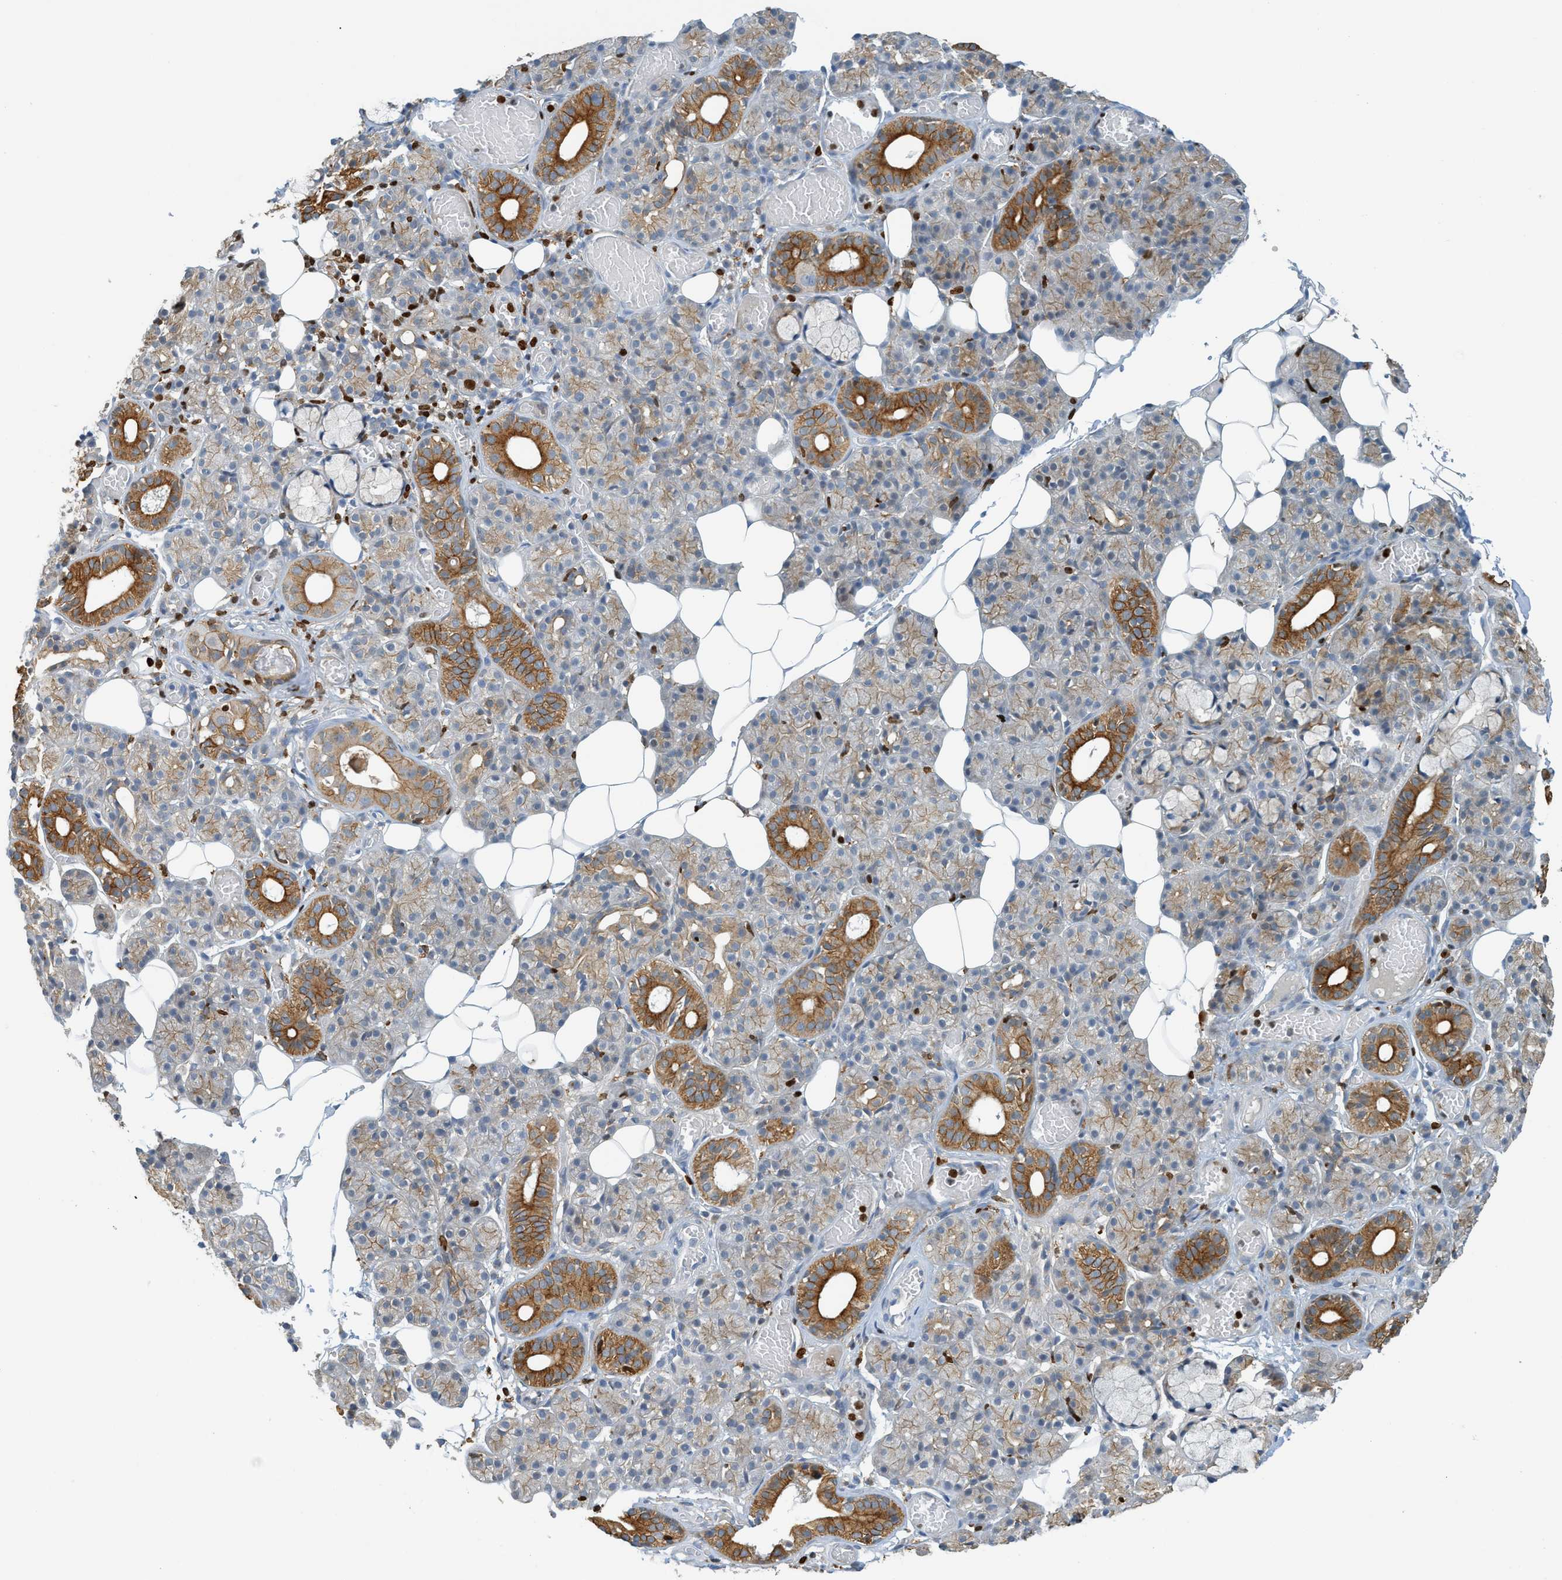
{"staining": {"intensity": "strong", "quantity": "25%-75%", "location": "cytoplasmic/membranous"}, "tissue": "salivary gland", "cell_type": "Glandular cells", "image_type": "normal", "snomed": [{"axis": "morphology", "description": "Normal tissue, NOS"}, {"axis": "topography", "description": "Salivary gland"}], "caption": "An image showing strong cytoplasmic/membranous positivity in approximately 25%-75% of glandular cells in unremarkable salivary gland, as visualized by brown immunohistochemical staining.", "gene": "SH3D19", "patient": {"sex": "male", "age": 63}}